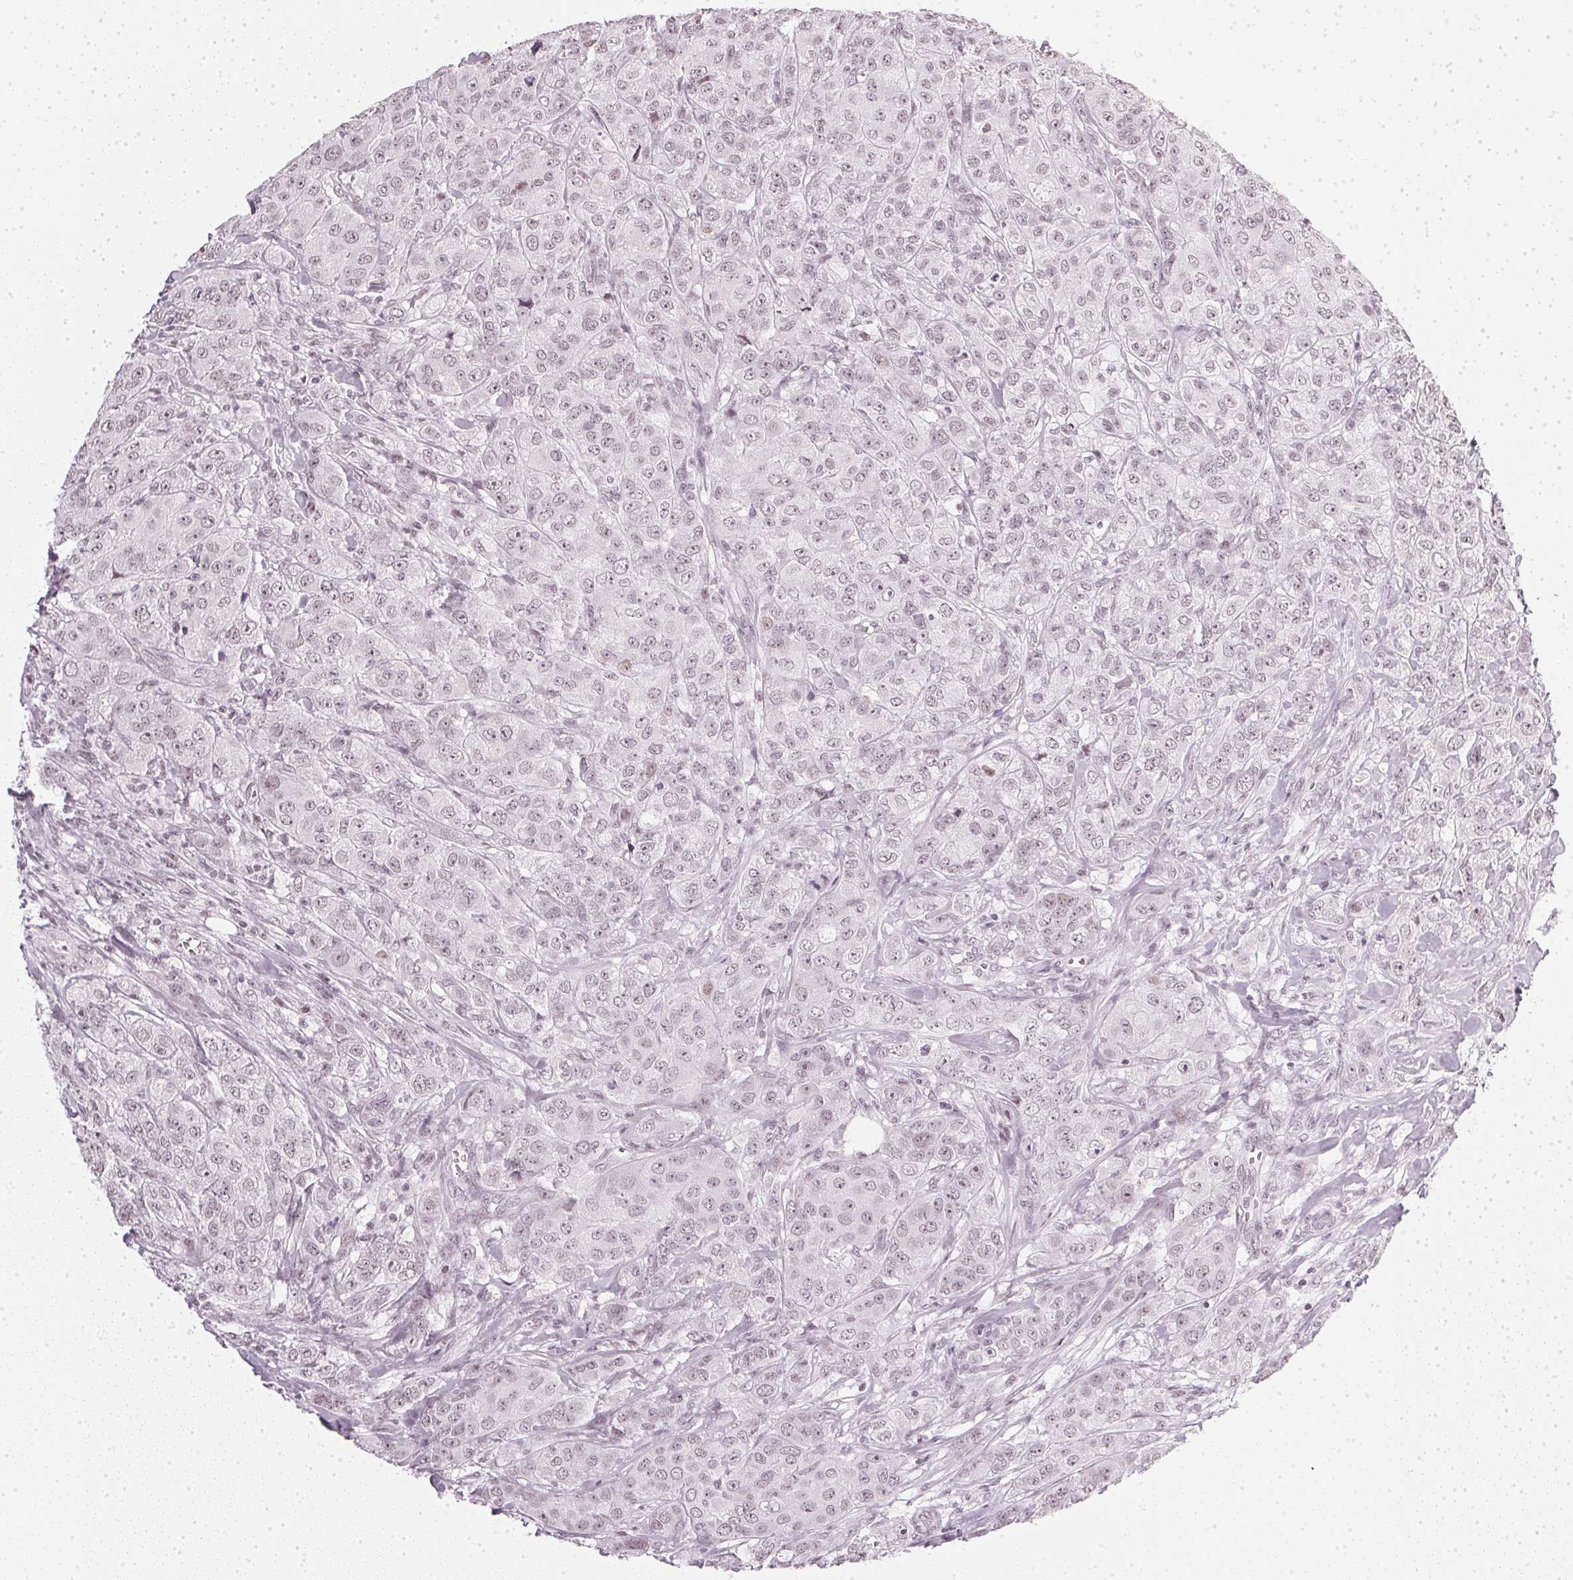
{"staining": {"intensity": "weak", "quantity": "25%-75%", "location": "nuclear"}, "tissue": "breast cancer", "cell_type": "Tumor cells", "image_type": "cancer", "snomed": [{"axis": "morphology", "description": "Duct carcinoma"}, {"axis": "topography", "description": "Breast"}], "caption": "Protein positivity by immunohistochemistry demonstrates weak nuclear positivity in approximately 25%-75% of tumor cells in breast cancer.", "gene": "DNAJC6", "patient": {"sex": "female", "age": 43}}